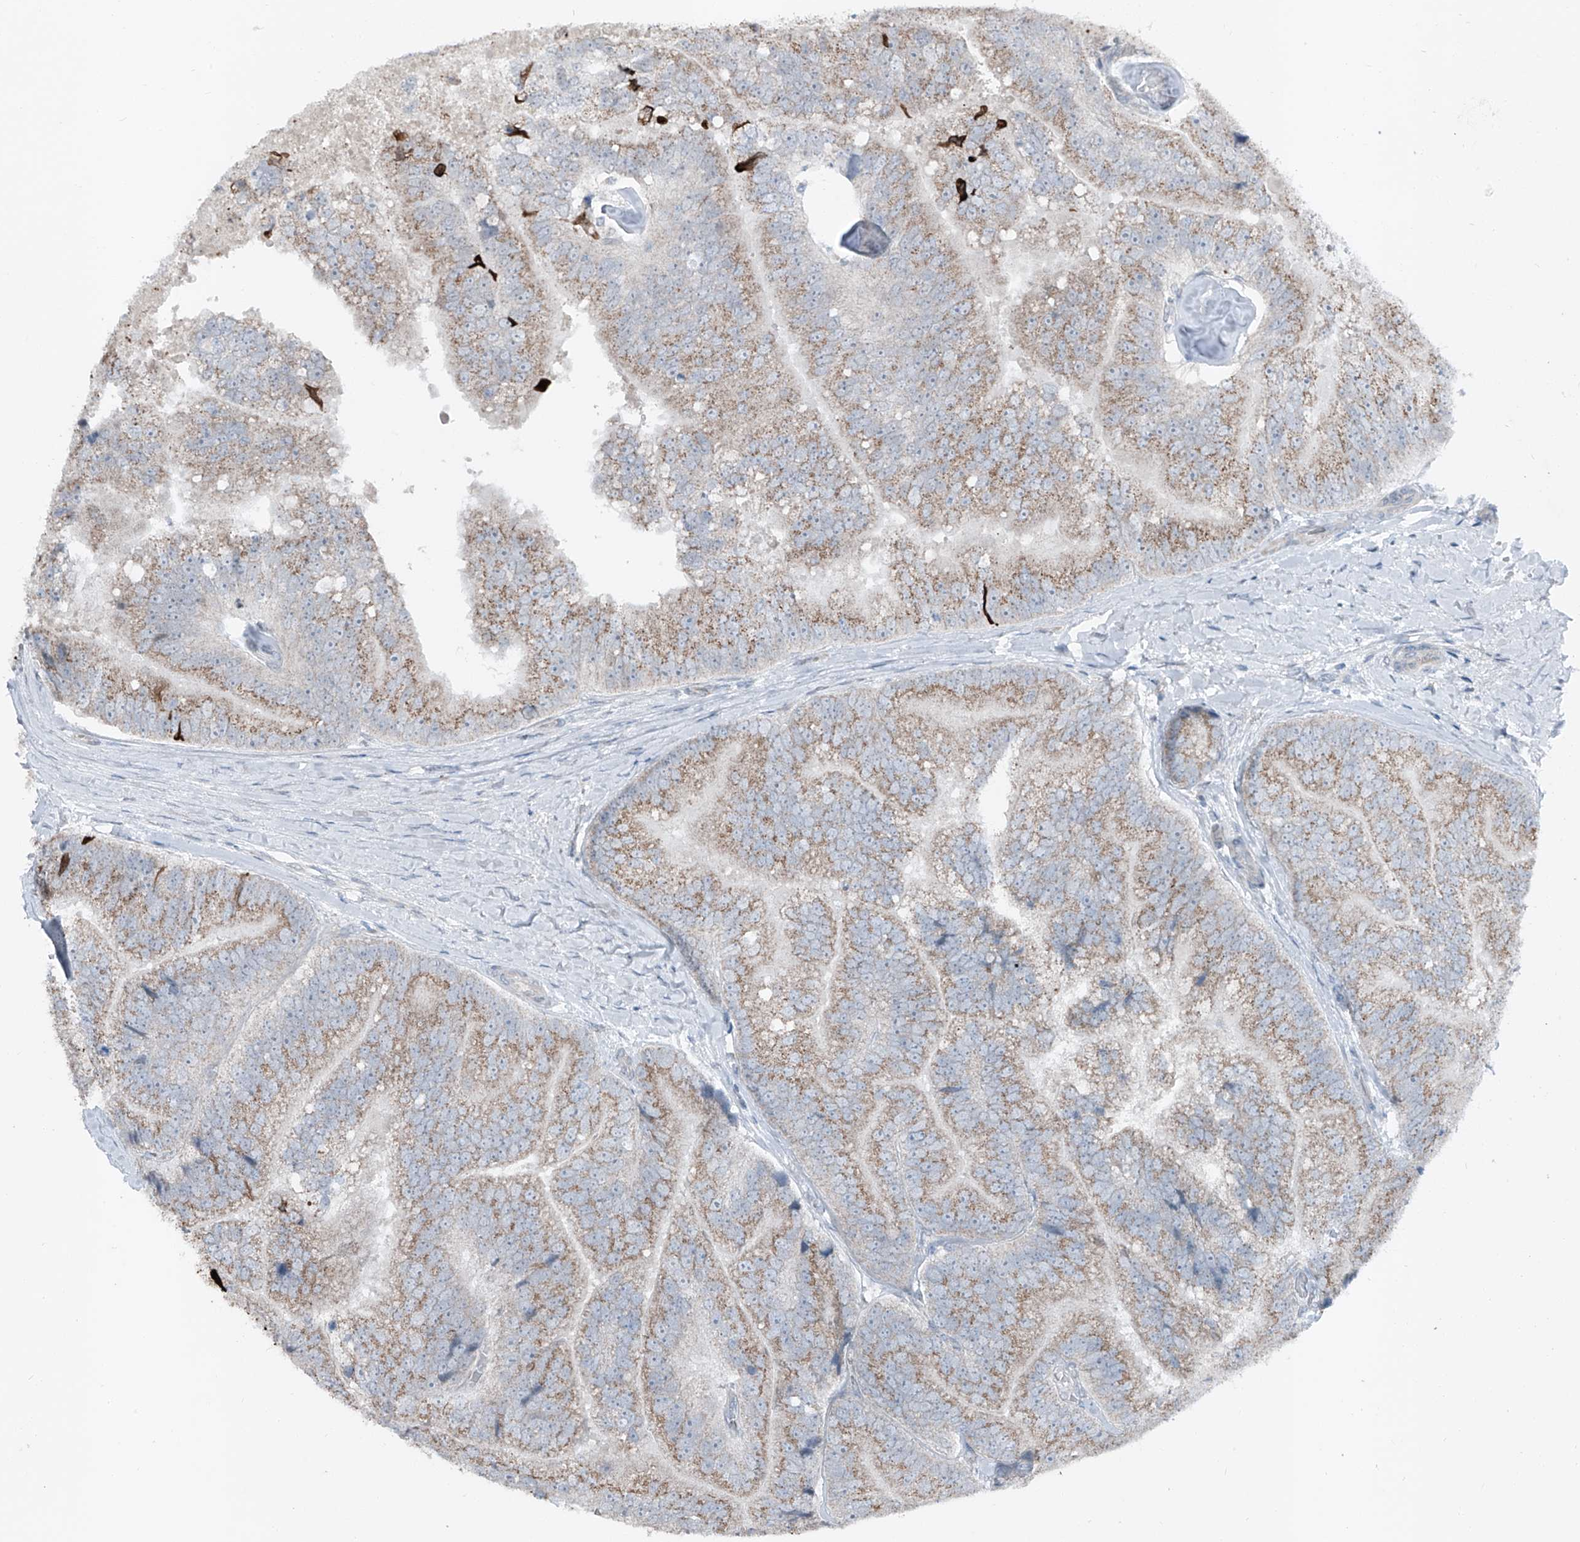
{"staining": {"intensity": "moderate", "quantity": ">75%", "location": "cytoplasmic/membranous"}, "tissue": "prostate cancer", "cell_type": "Tumor cells", "image_type": "cancer", "snomed": [{"axis": "morphology", "description": "Adenocarcinoma, High grade"}, {"axis": "topography", "description": "Prostate"}], "caption": "Prostate high-grade adenocarcinoma stained with immunohistochemistry exhibits moderate cytoplasmic/membranous staining in about >75% of tumor cells.", "gene": "DYRK1B", "patient": {"sex": "male", "age": 70}}